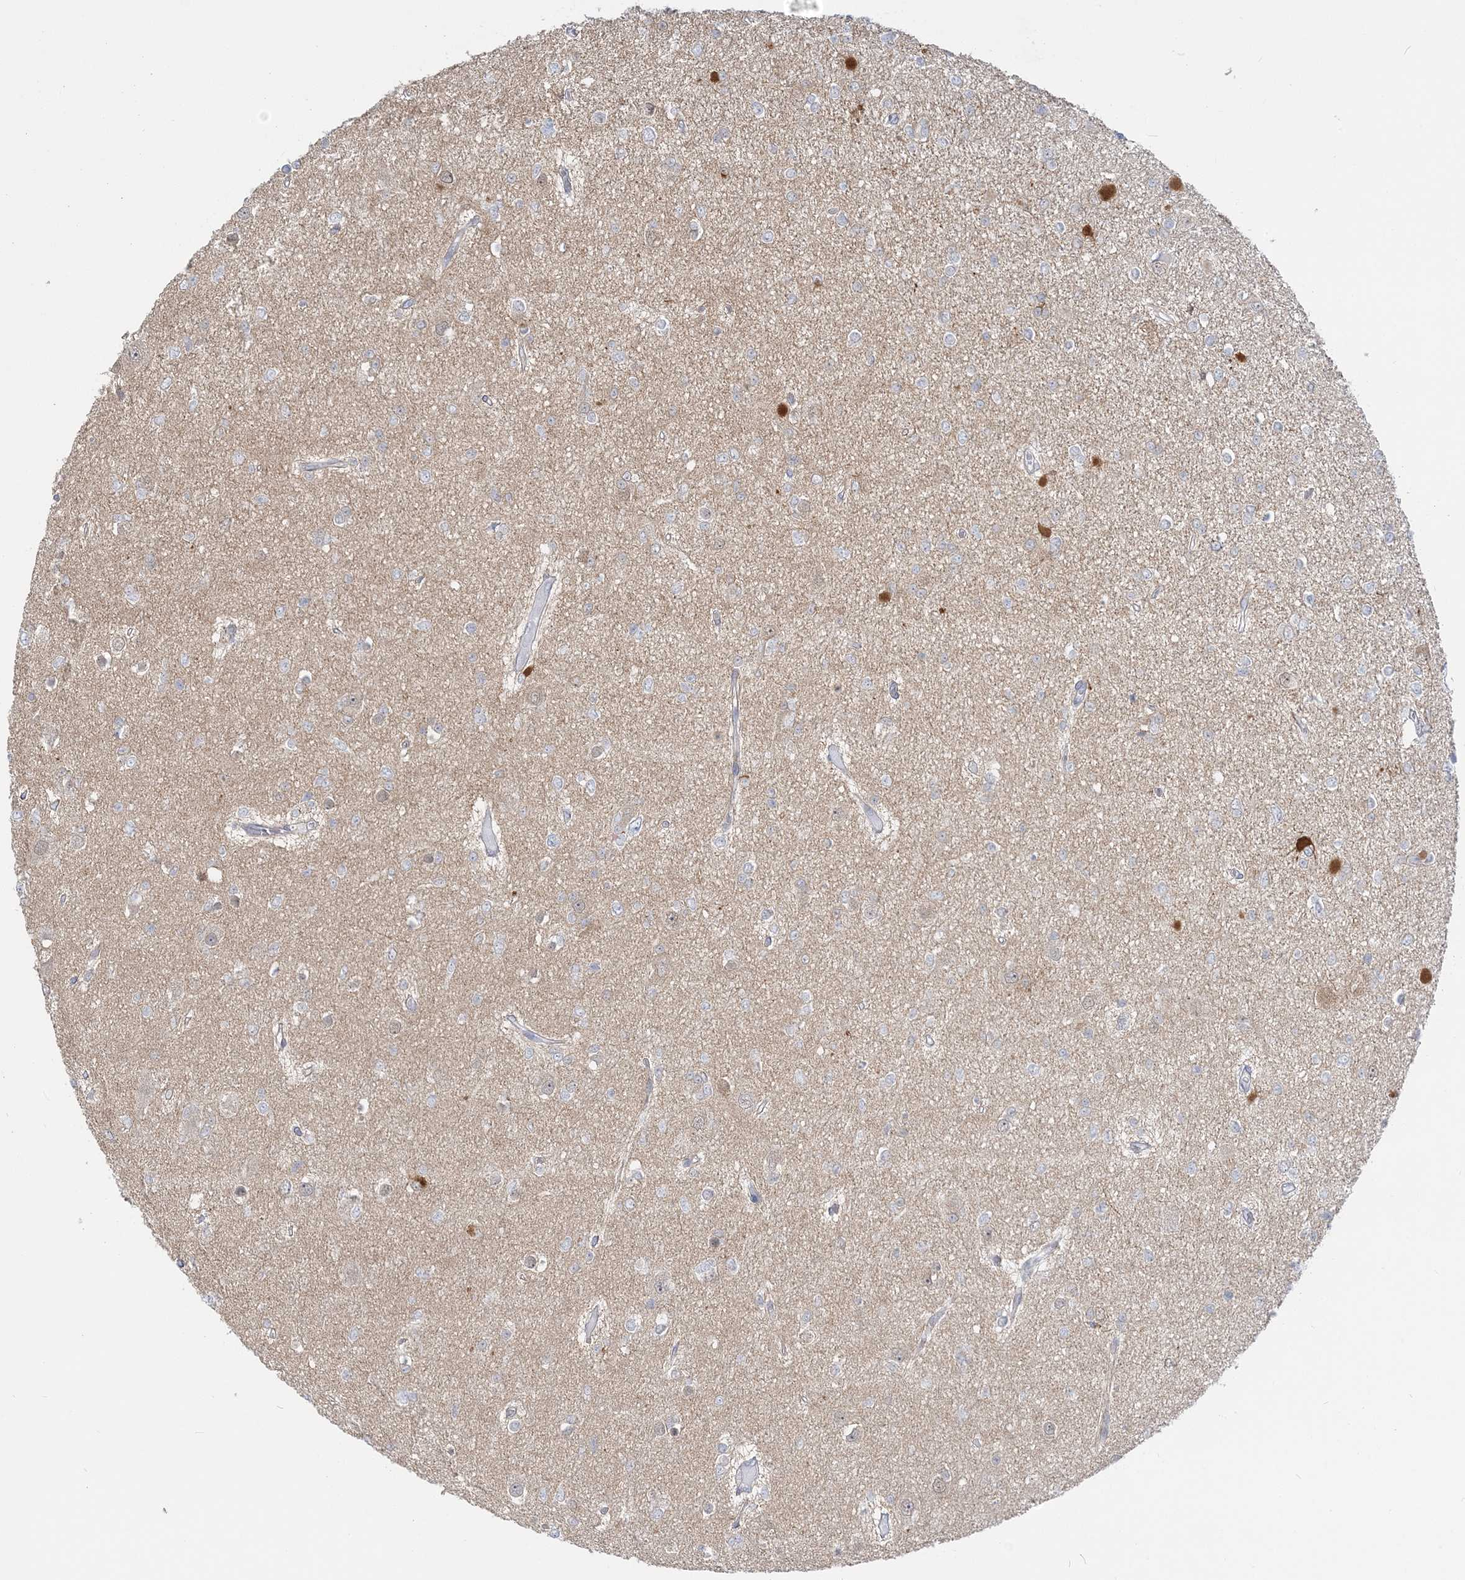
{"staining": {"intensity": "negative", "quantity": "none", "location": "none"}, "tissue": "glioma", "cell_type": "Tumor cells", "image_type": "cancer", "snomed": [{"axis": "morphology", "description": "Glioma, malignant, Low grade"}, {"axis": "topography", "description": "Brain"}], "caption": "Glioma was stained to show a protein in brown. There is no significant staining in tumor cells.", "gene": "THADA", "patient": {"sex": "female", "age": 22}}